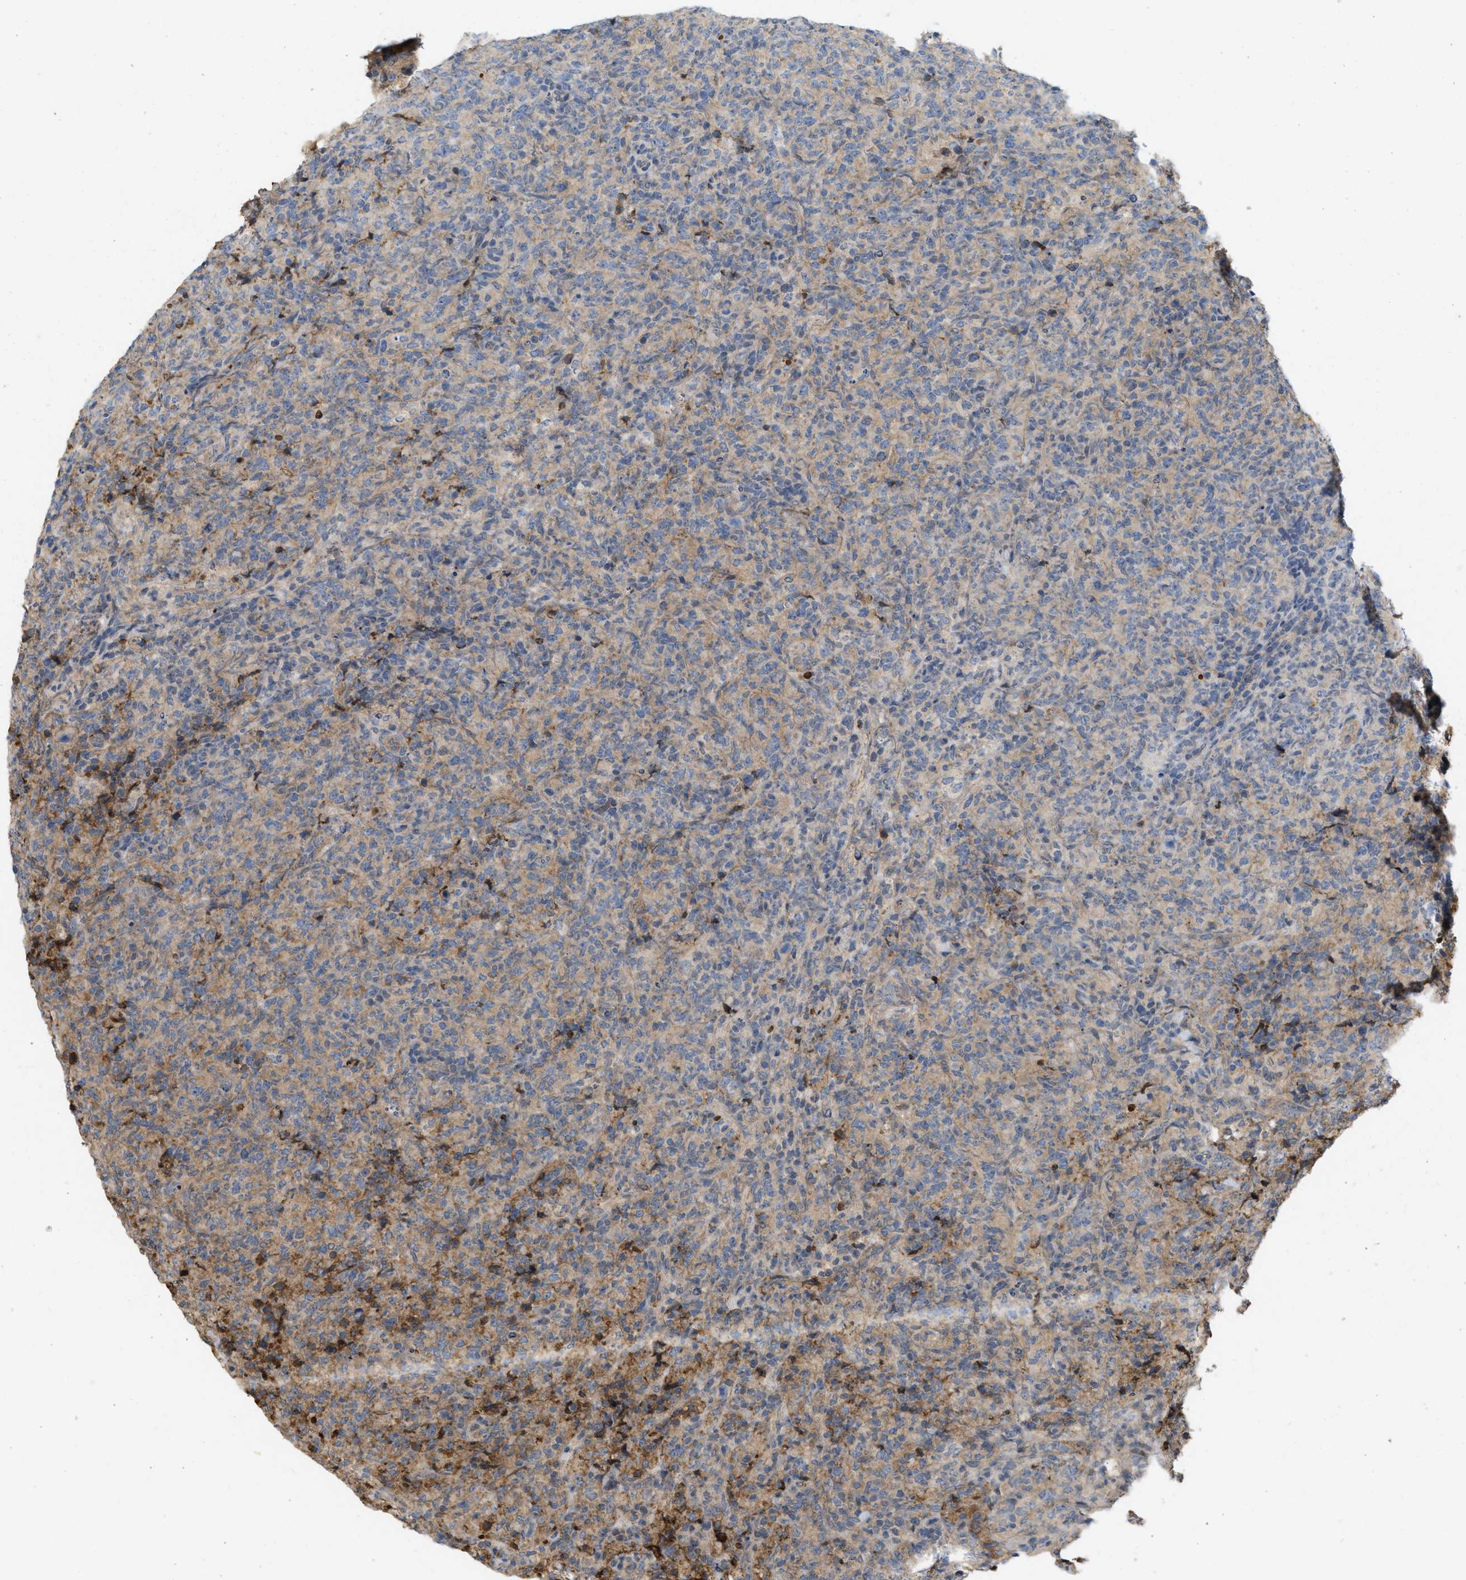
{"staining": {"intensity": "weak", "quantity": "<25%", "location": "cytoplasmic/membranous"}, "tissue": "lymphoma", "cell_type": "Tumor cells", "image_type": "cancer", "snomed": [{"axis": "morphology", "description": "Malignant lymphoma, non-Hodgkin's type, High grade"}, {"axis": "topography", "description": "Tonsil"}], "caption": "Tumor cells show no significant expression in malignant lymphoma, non-Hodgkin's type (high-grade).", "gene": "F8", "patient": {"sex": "female", "age": 36}}